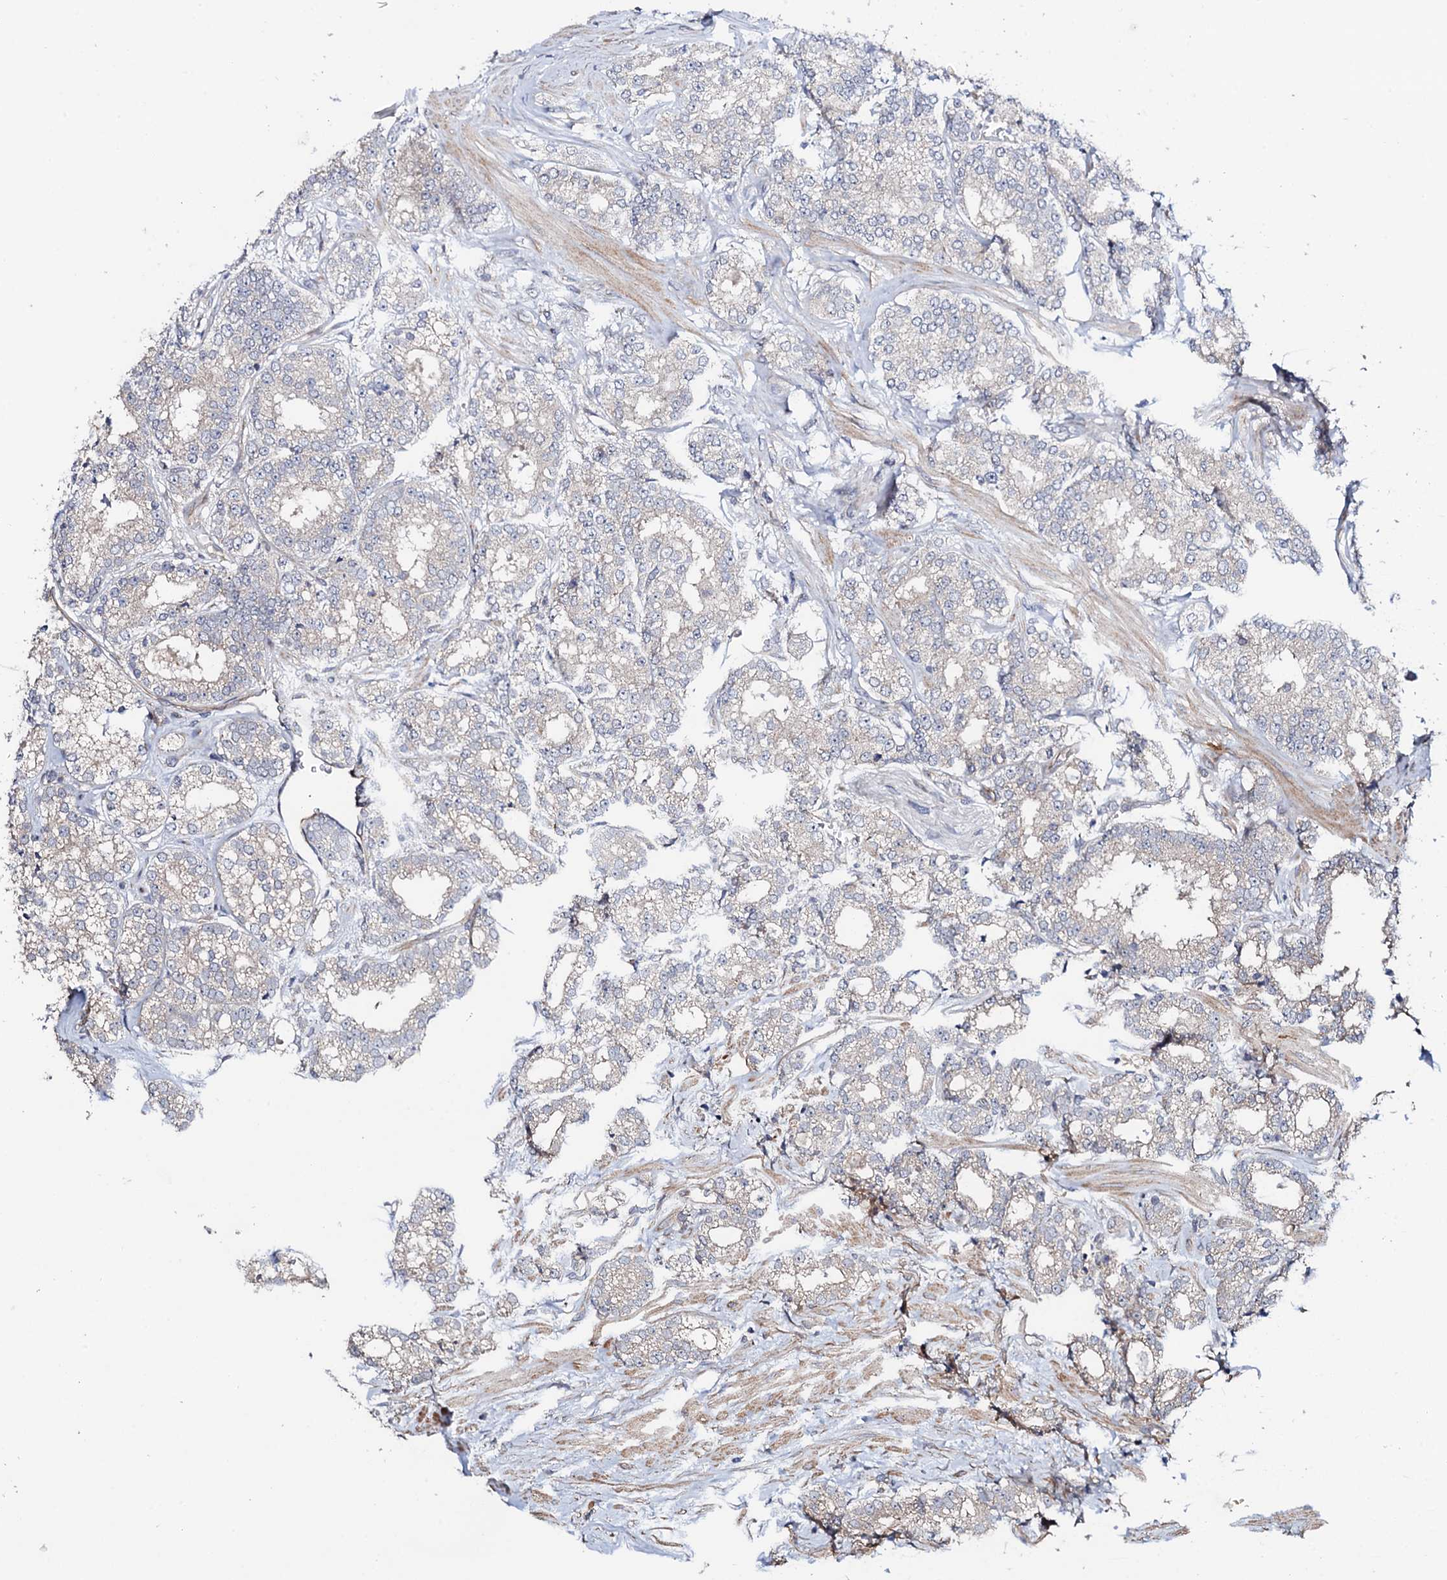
{"staining": {"intensity": "negative", "quantity": "none", "location": "none"}, "tissue": "prostate cancer", "cell_type": "Tumor cells", "image_type": "cancer", "snomed": [{"axis": "morphology", "description": "Normal tissue, NOS"}, {"axis": "morphology", "description": "Adenocarcinoma, High grade"}, {"axis": "topography", "description": "Prostate"}], "caption": "A histopathology image of high-grade adenocarcinoma (prostate) stained for a protein demonstrates no brown staining in tumor cells.", "gene": "CIAO2A", "patient": {"sex": "male", "age": 83}}